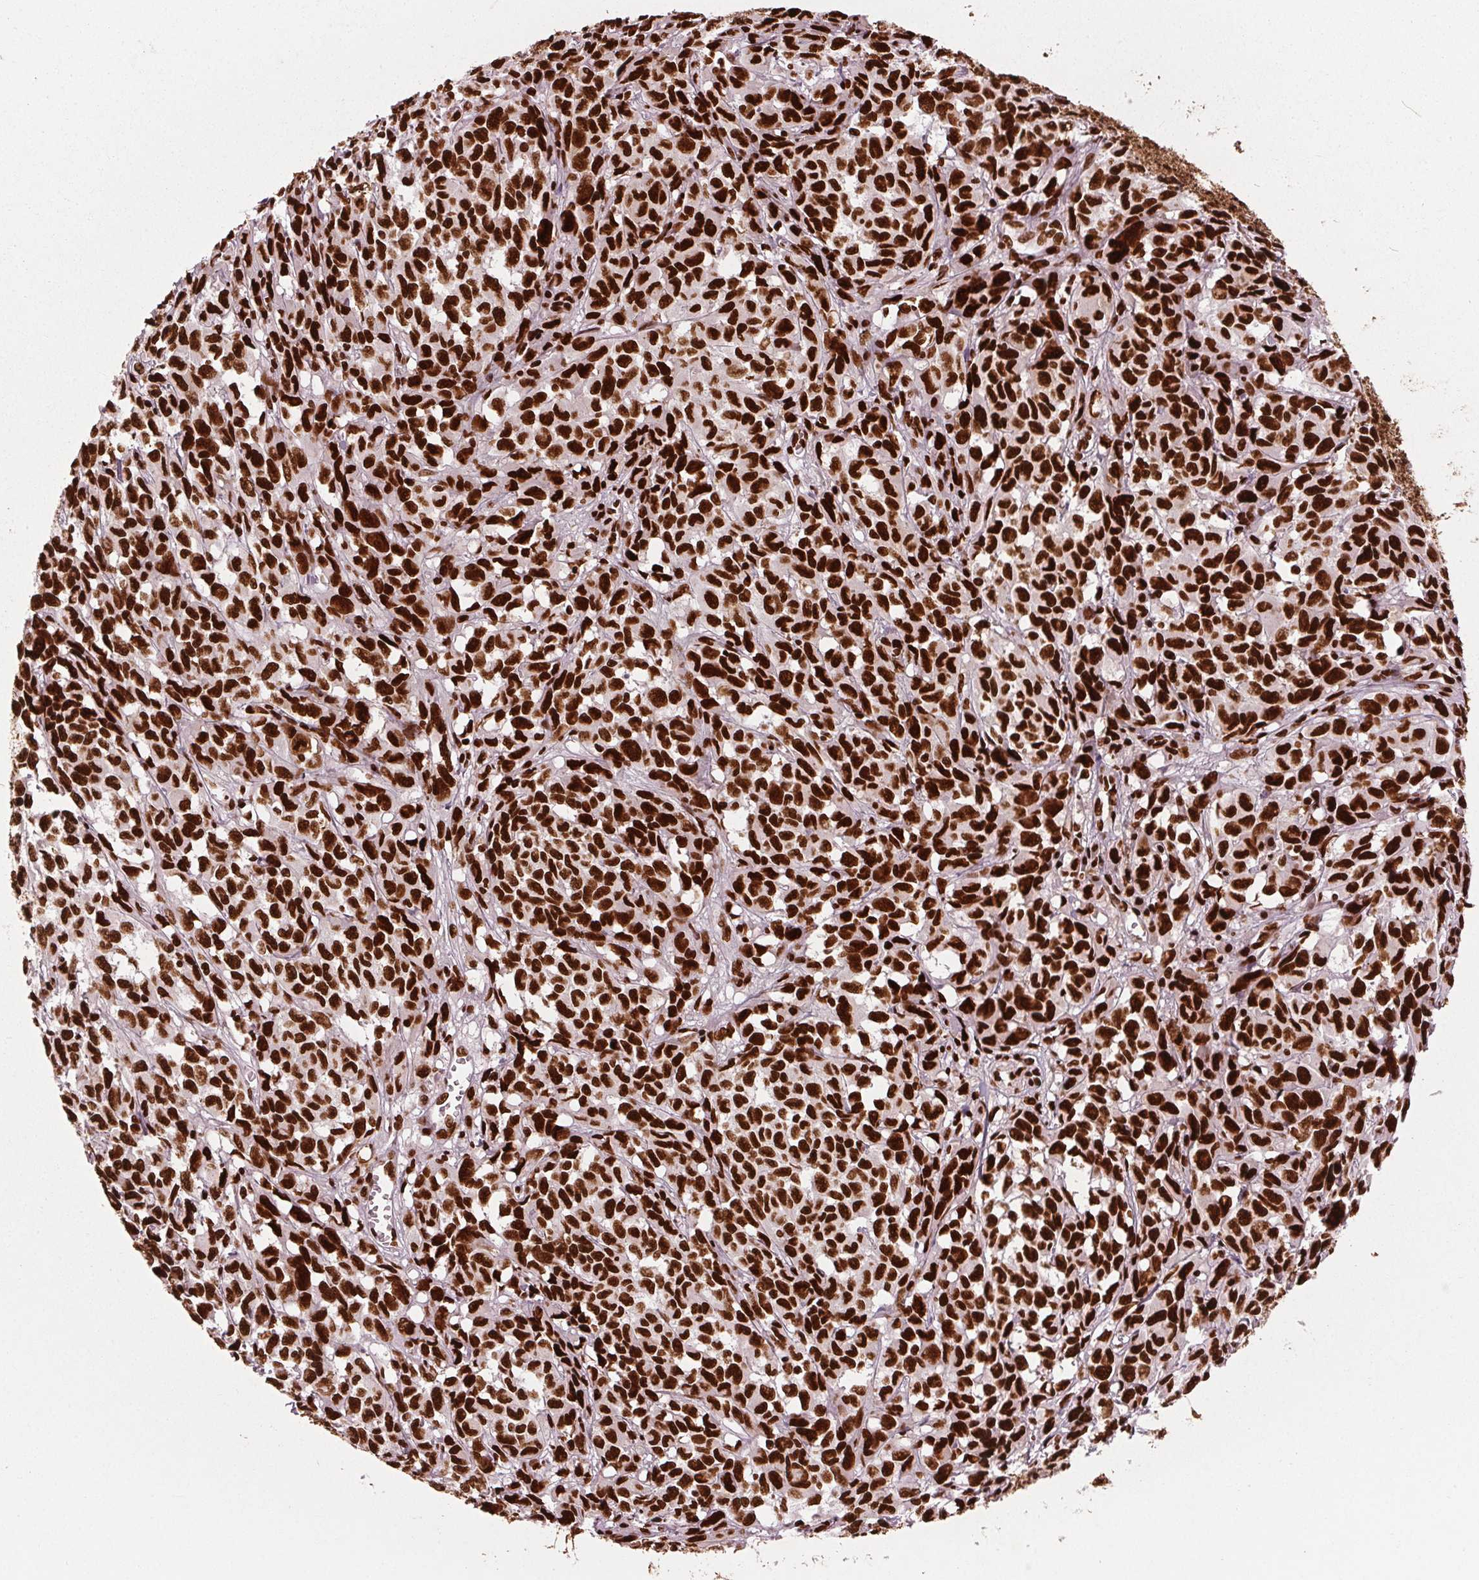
{"staining": {"intensity": "strong", "quantity": ">75%", "location": "nuclear"}, "tissue": "melanoma", "cell_type": "Tumor cells", "image_type": "cancer", "snomed": [{"axis": "morphology", "description": "Malignant melanoma, NOS"}, {"axis": "topography", "description": "Vulva, labia, clitoris and Bartholin´s gland, NO"}], "caption": "Immunohistochemical staining of human melanoma demonstrates strong nuclear protein expression in approximately >75% of tumor cells.", "gene": "BRD4", "patient": {"sex": "female", "age": 75}}